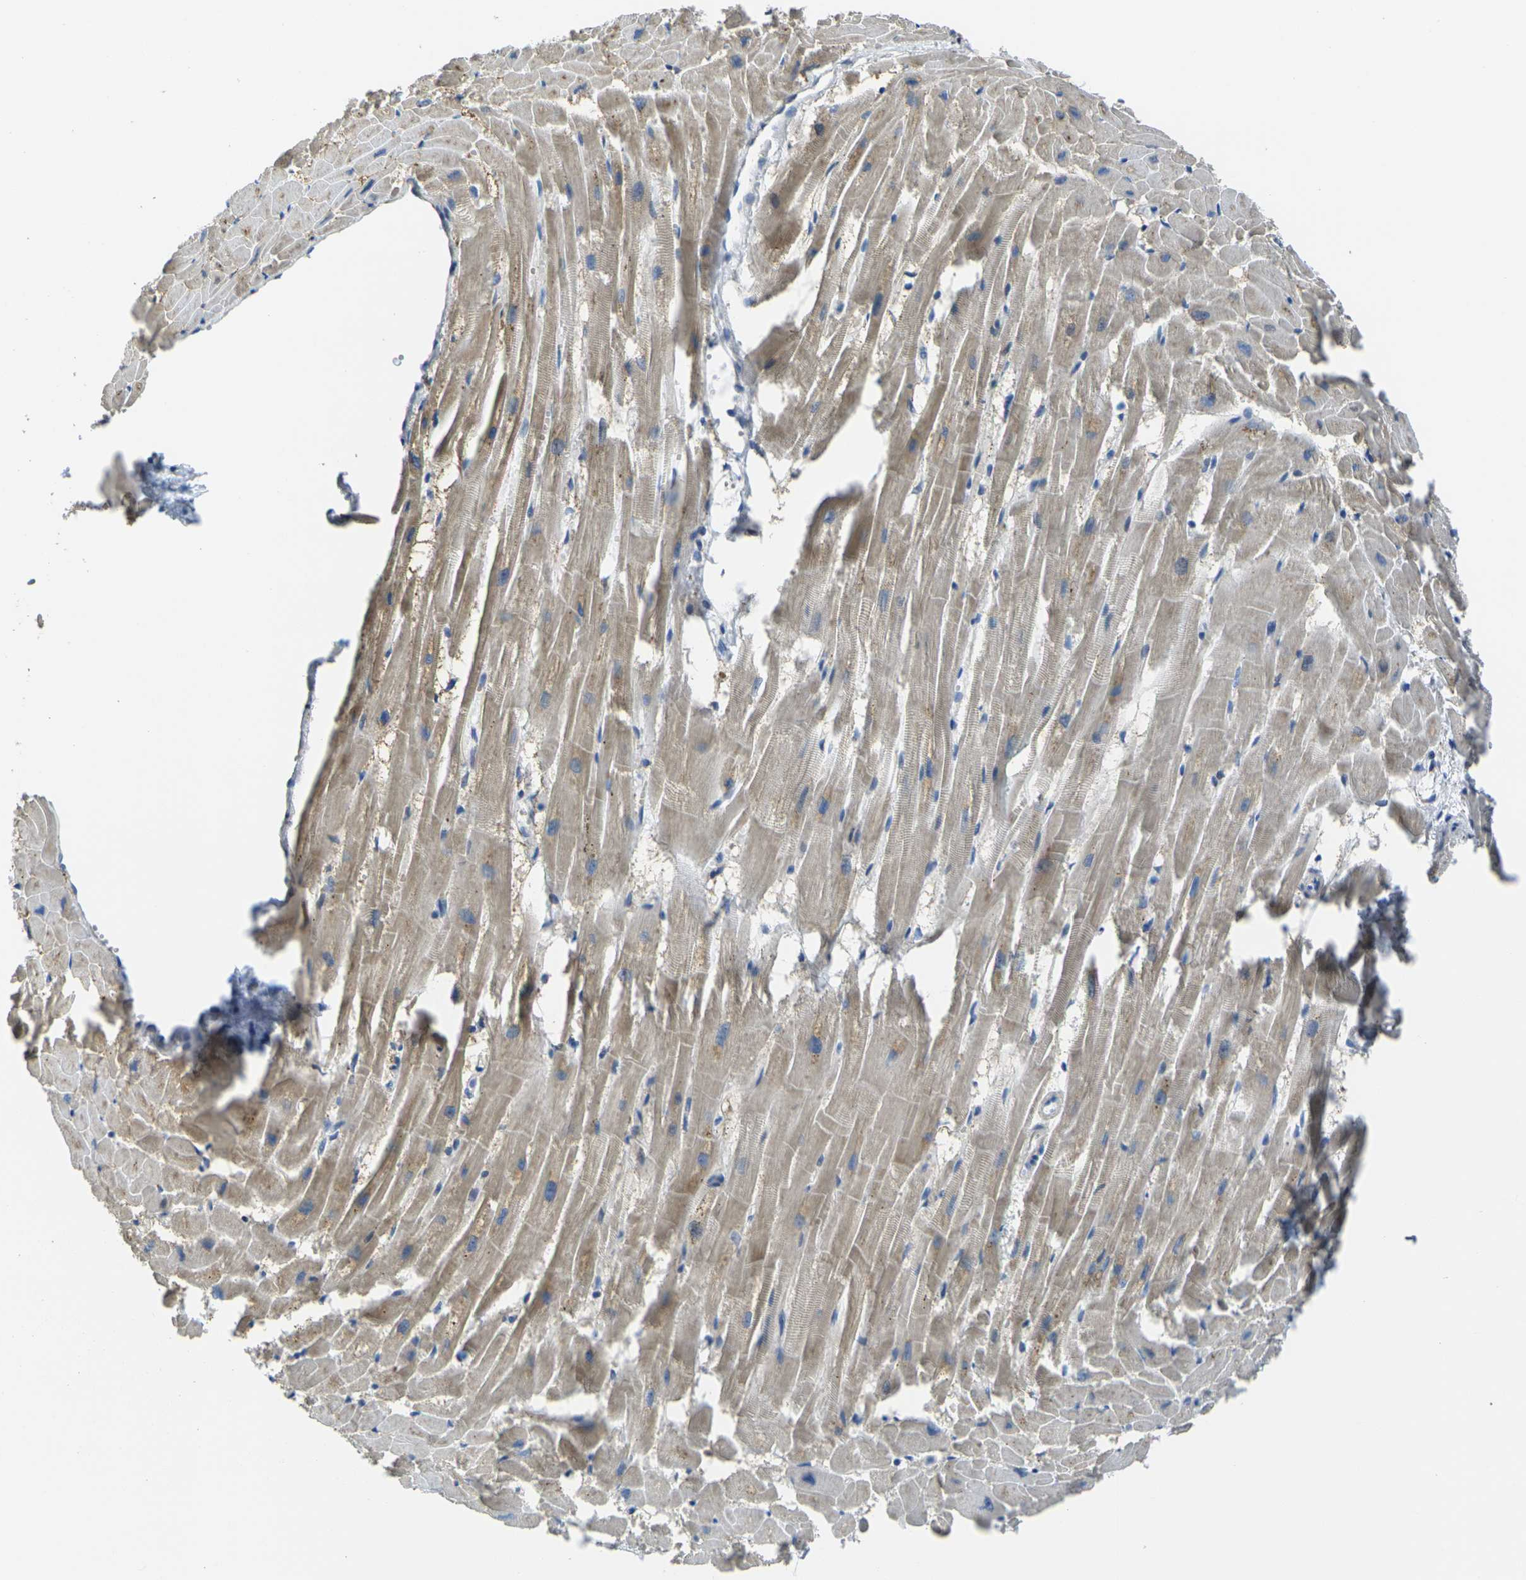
{"staining": {"intensity": "weak", "quantity": "<25%", "location": "cytoplasmic/membranous"}, "tissue": "heart muscle", "cell_type": "Cardiomyocytes", "image_type": "normal", "snomed": [{"axis": "morphology", "description": "Normal tissue, NOS"}, {"axis": "topography", "description": "Heart"}], "caption": "DAB immunohistochemical staining of unremarkable human heart muscle demonstrates no significant expression in cardiomyocytes.", "gene": "GNA12", "patient": {"sex": "female", "age": 19}}